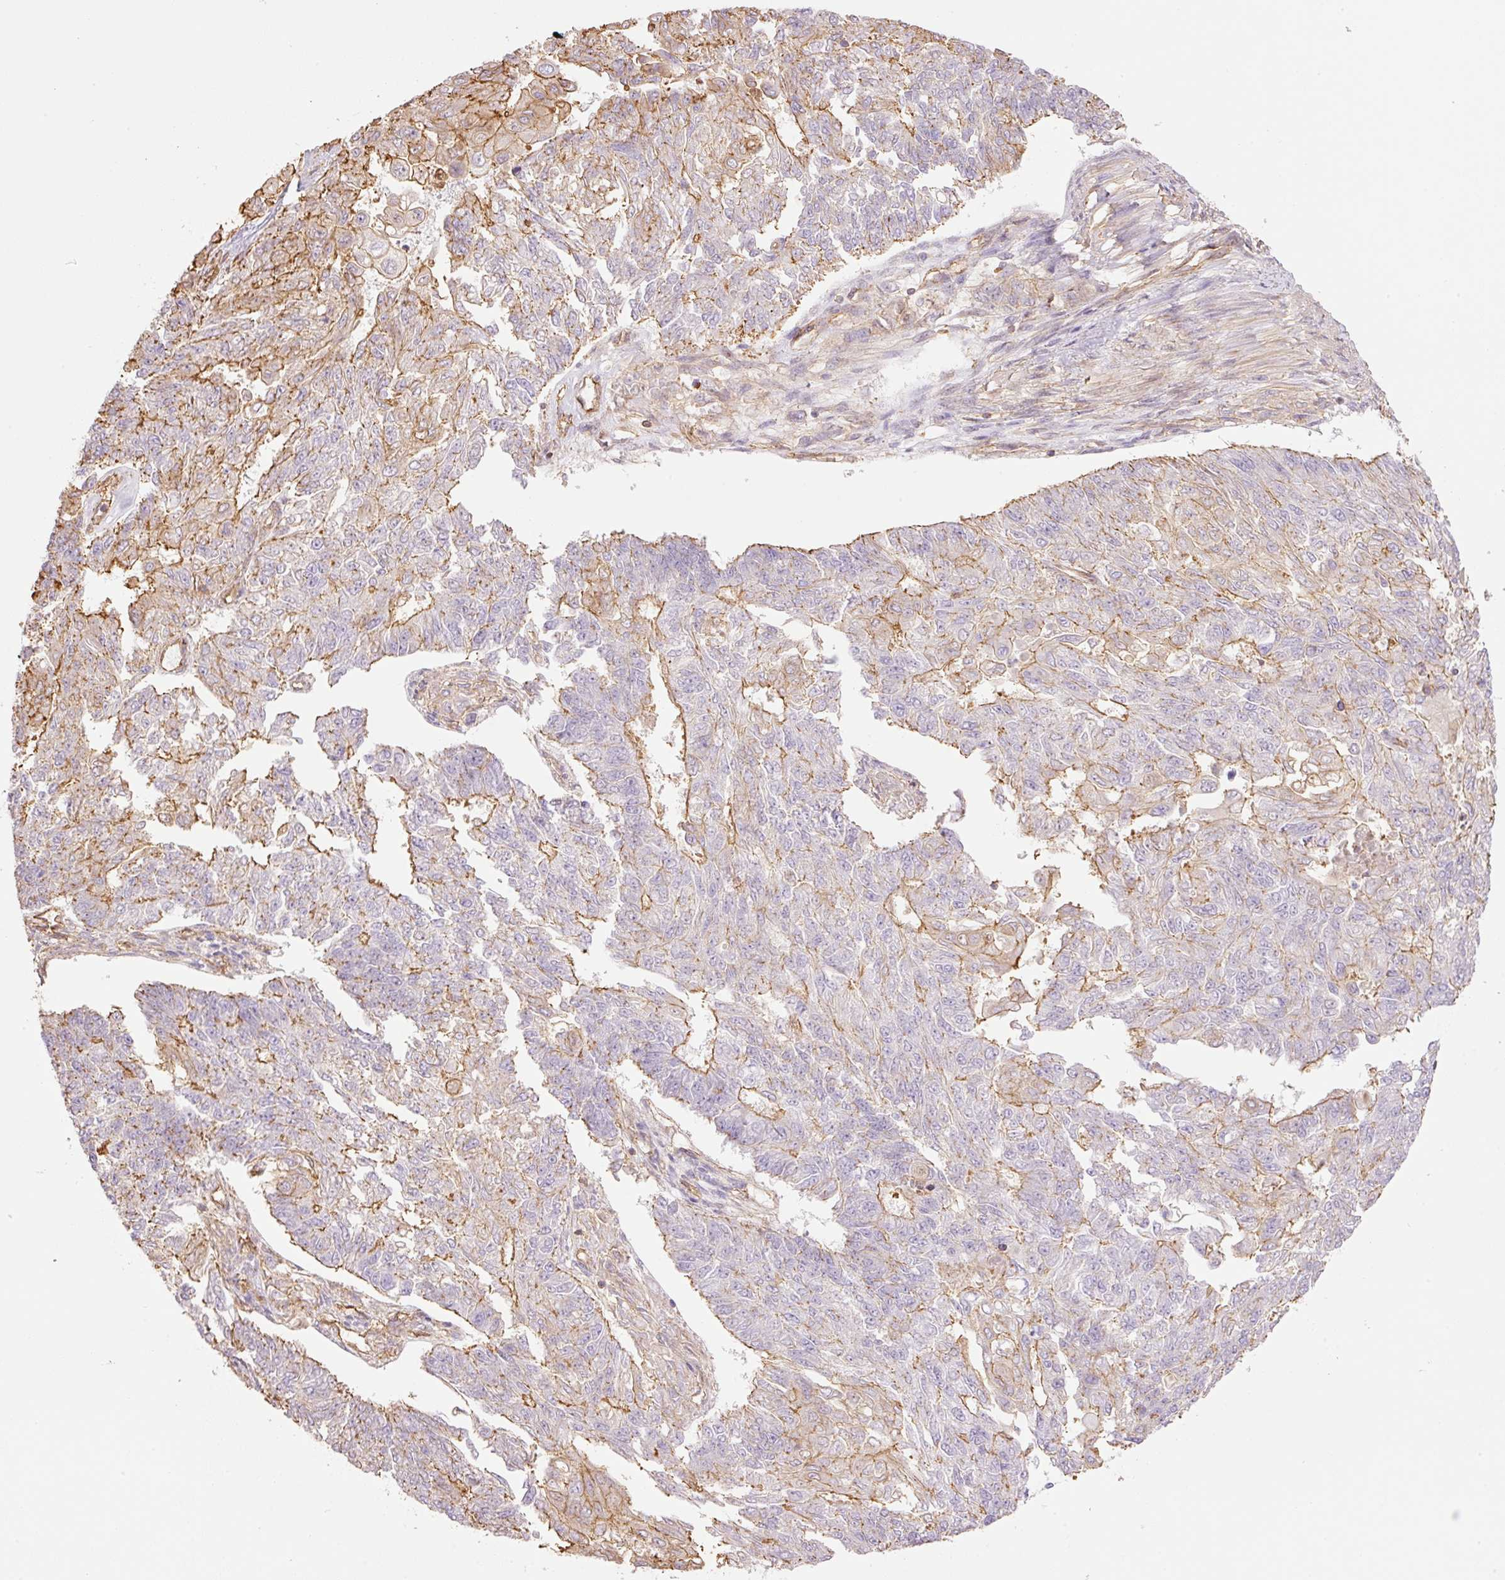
{"staining": {"intensity": "moderate", "quantity": "<25%", "location": "cytoplasmic/membranous"}, "tissue": "endometrial cancer", "cell_type": "Tumor cells", "image_type": "cancer", "snomed": [{"axis": "morphology", "description": "Adenocarcinoma, NOS"}, {"axis": "topography", "description": "Endometrium"}], "caption": "Immunohistochemical staining of adenocarcinoma (endometrial) reveals low levels of moderate cytoplasmic/membranous expression in about <25% of tumor cells.", "gene": "PPP1R1B", "patient": {"sex": "female", "age": 32}}